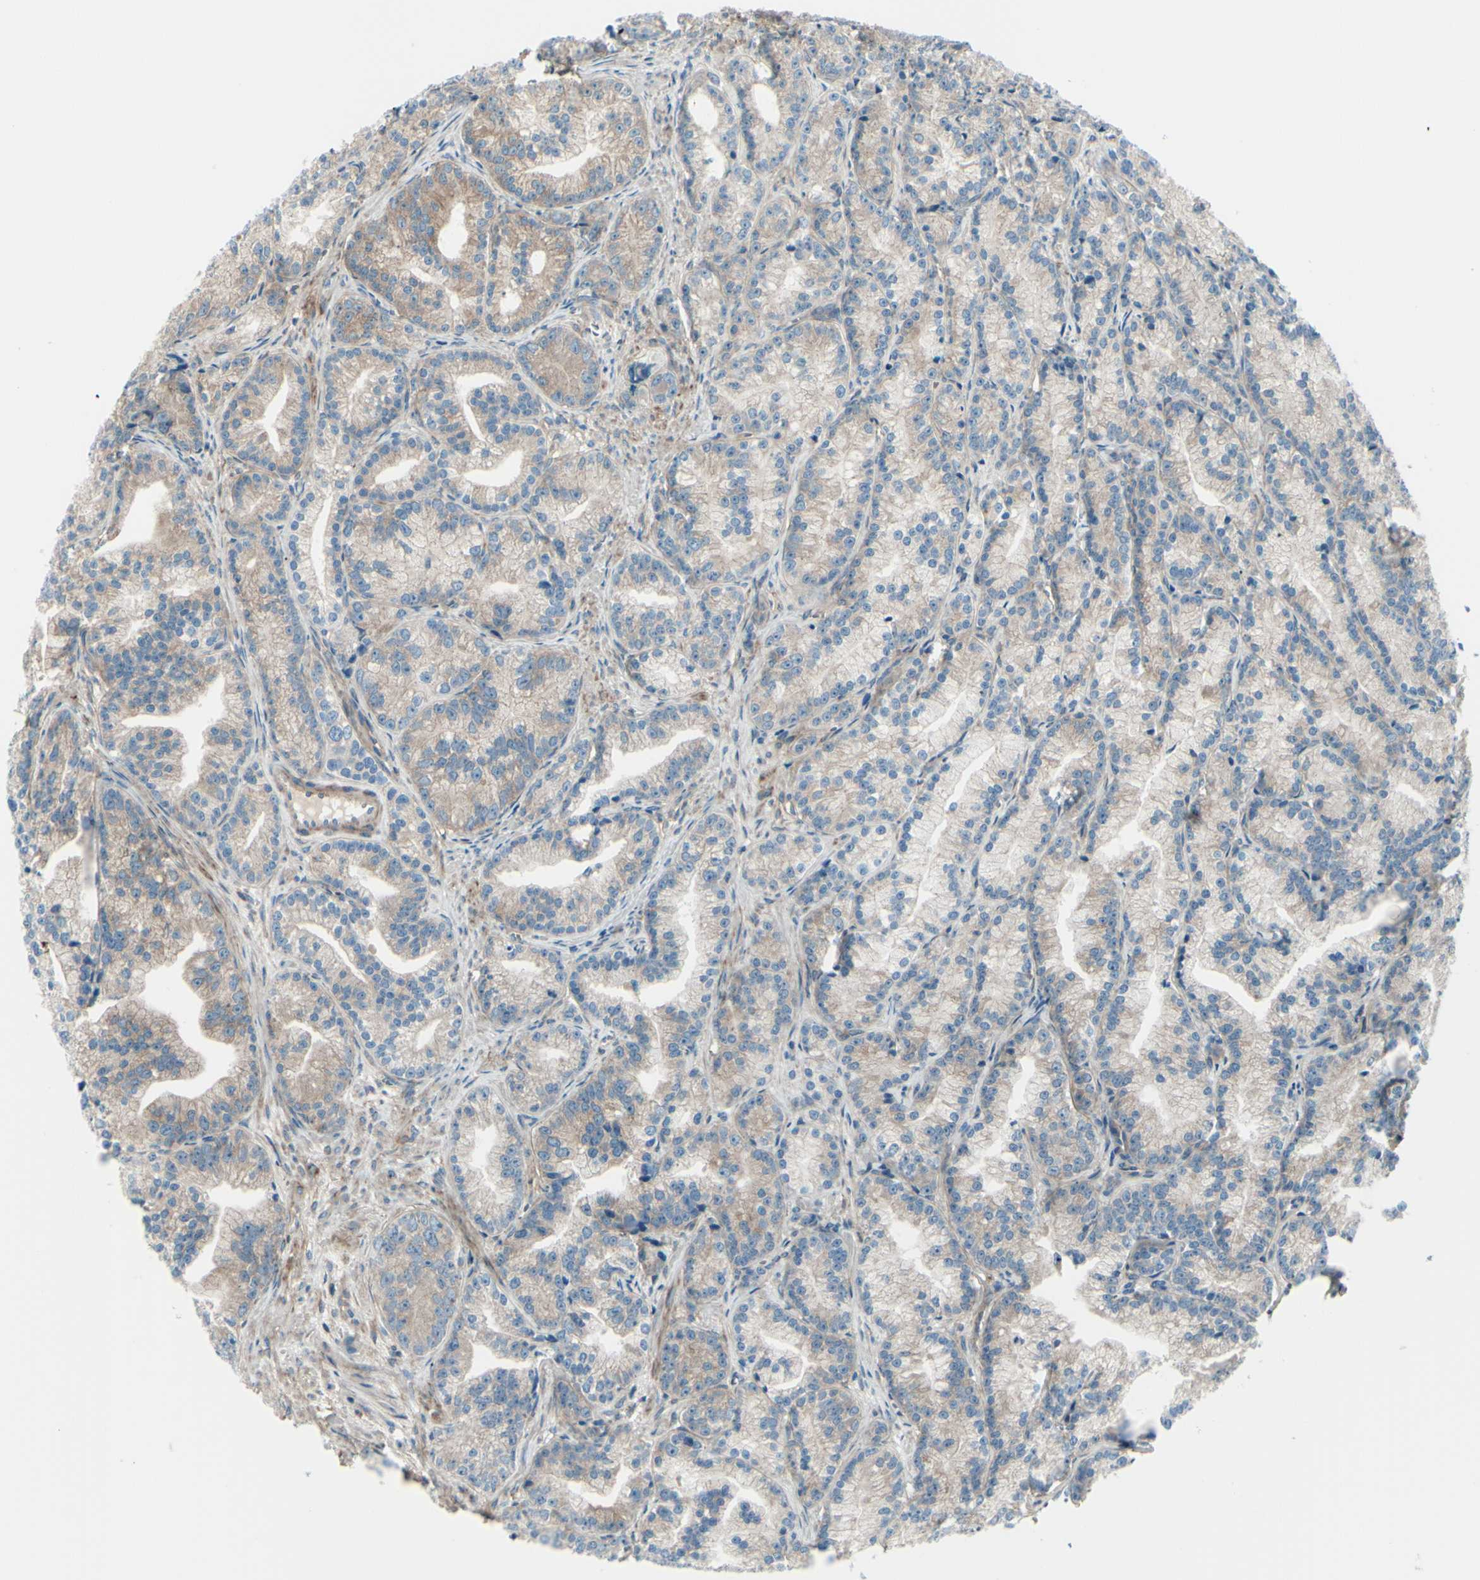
{"staining": {"intensity": "moderate", "quantity": ">75%", "location": "cytoplasmic/membranous"}, "tissue": "prostate cancer", "cell_type": "Tumor cells", "image_type": "cancer", "snomed": [{"axis": "morphology", "description": "Adenocarcinoma, Low grade"}, {"axis": "topography", "description": "Prostate"}], "caption": "Tumor cells demonstrate medium levels of moderate cytoplasmic/membranous positivity in about >75% of cells in human prostate cancer (low-grade adenocarcinoma).", "gene": "PCDHGA2", "patient": {"sex": "male", "age": 89}}